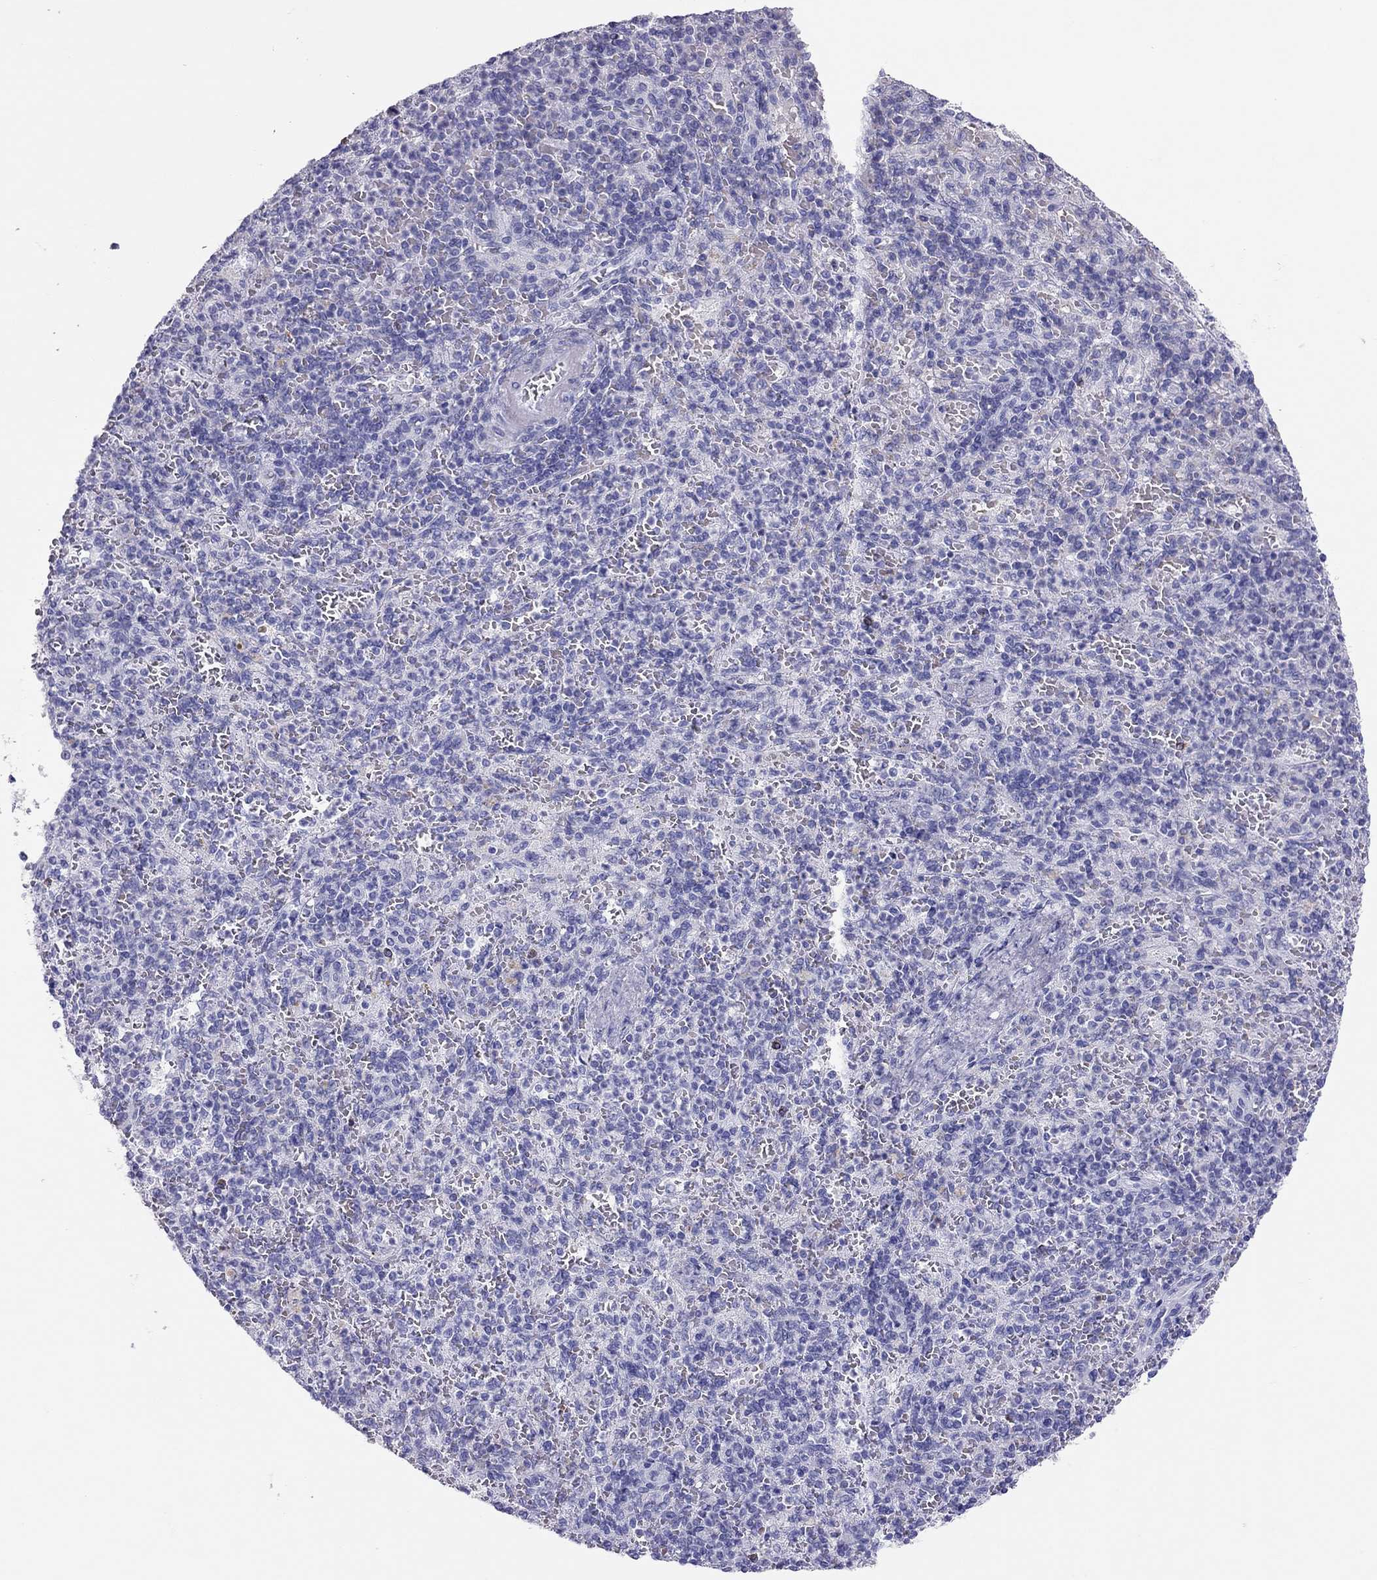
{"staining": {"intensity": "negative", "quantity": "none", "location": "none"}, "tissue": "spleen", "cell_type": "Cells in red pulp", "image_type": "normal", "snomed": [{"axis": "morphology", "description": "Normal tissue, NOS"}, {"axis": "topography", "description": "Spleen"}], "caption": "Human spleen stained for a protein using immunohistochemistry (IHC) demonstrates no staining in cells in red pulp.", "gene": "TSHB", "patient": {"sex": "female", "age": 74}}